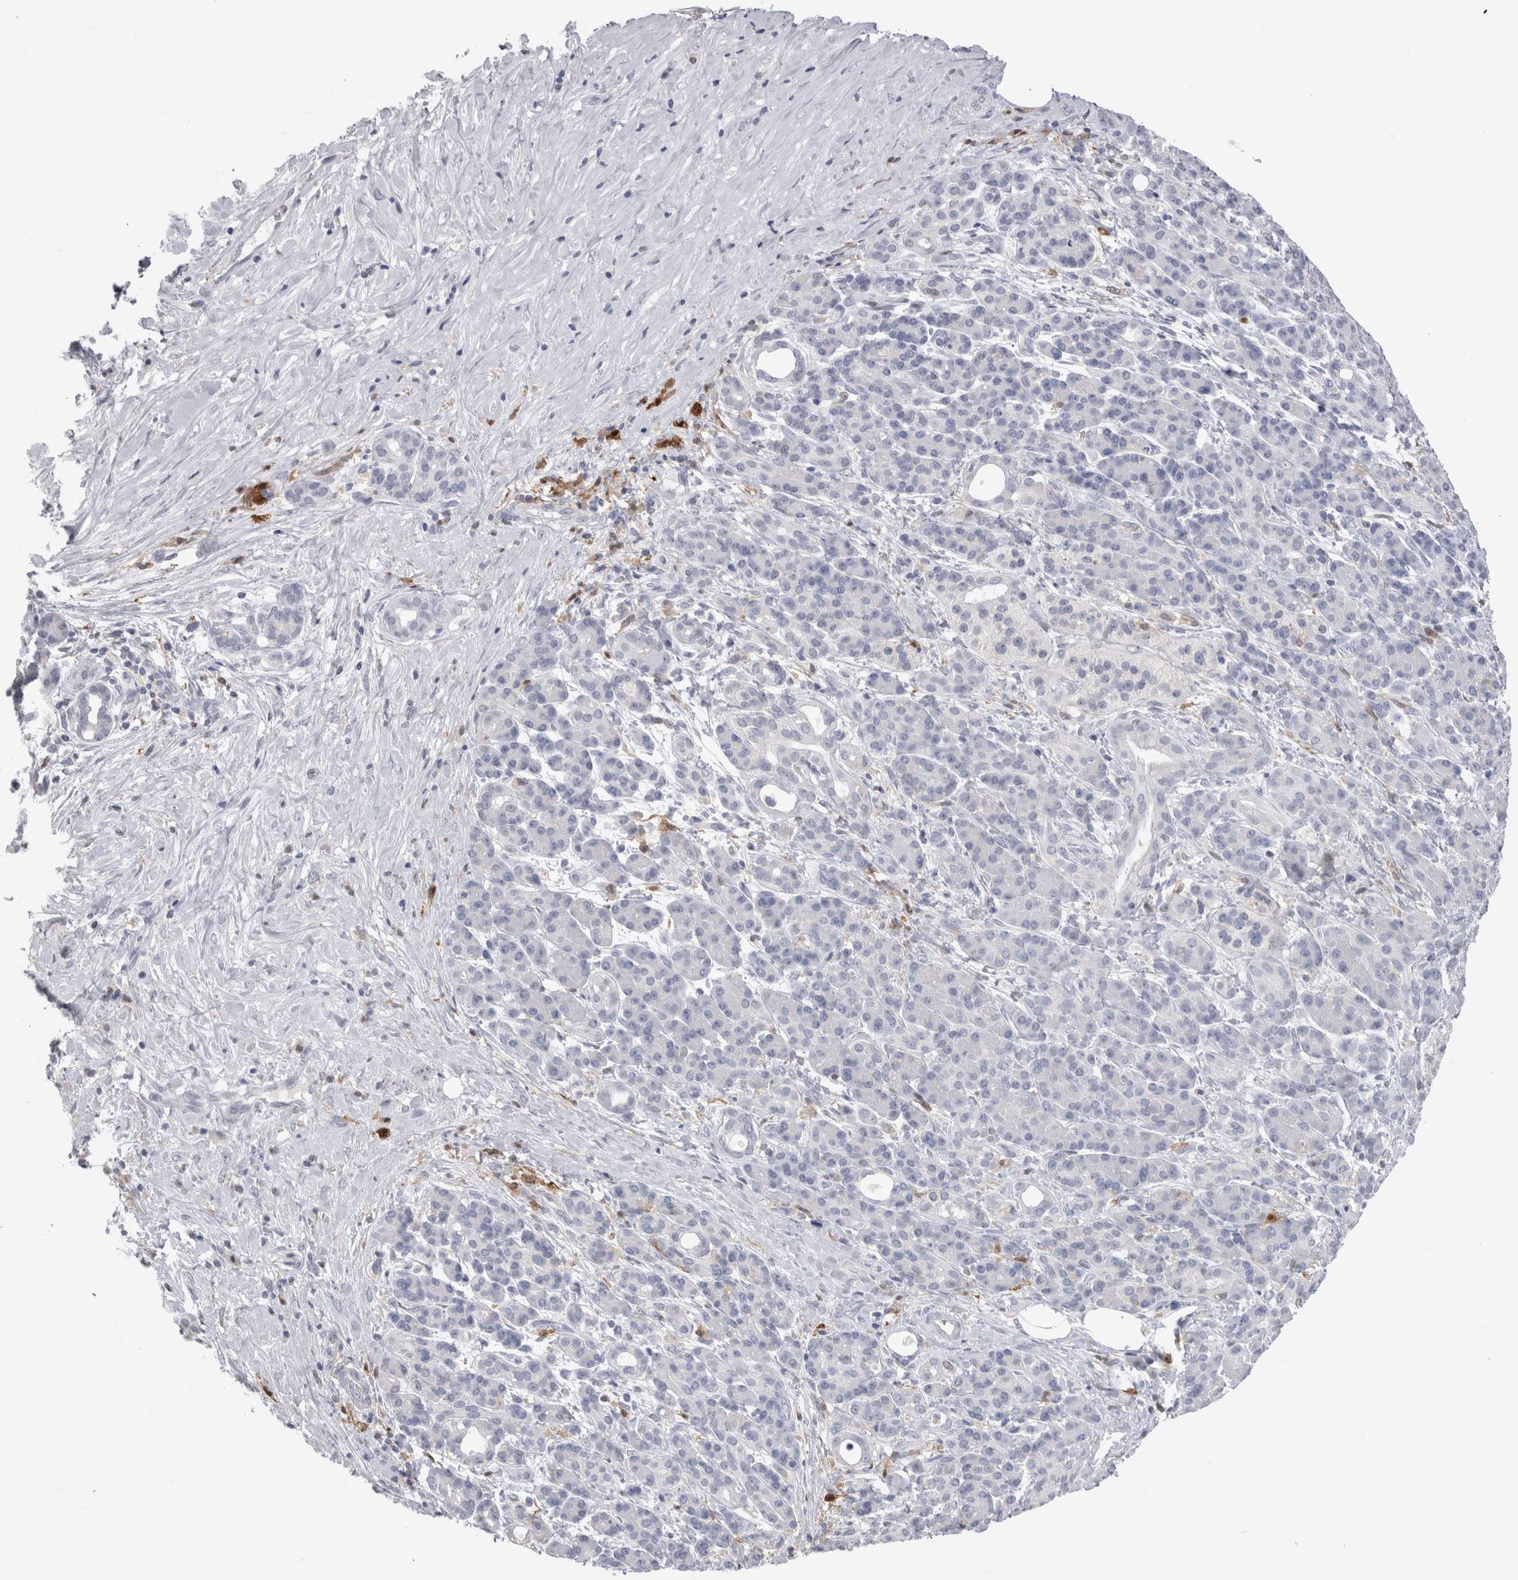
{"staining": {"intensity": "negative", "quantity": "none", "location": "none"}, "tissue": "pancreatic cancer", "cell_type": "Tumor cells", "image_type": "cancer", "snomed": [{"axis": "morphology", "description": "Adenocarcinoma, NOS"}, {"axis": "topography", "description": "Pancreas"}], "caption": "Tumor cells are negative for protein expression in human adenocarcinoma (pancreatic).", "gene": "SUCNR1", "patient": {"sex": "female", "age": 77}}